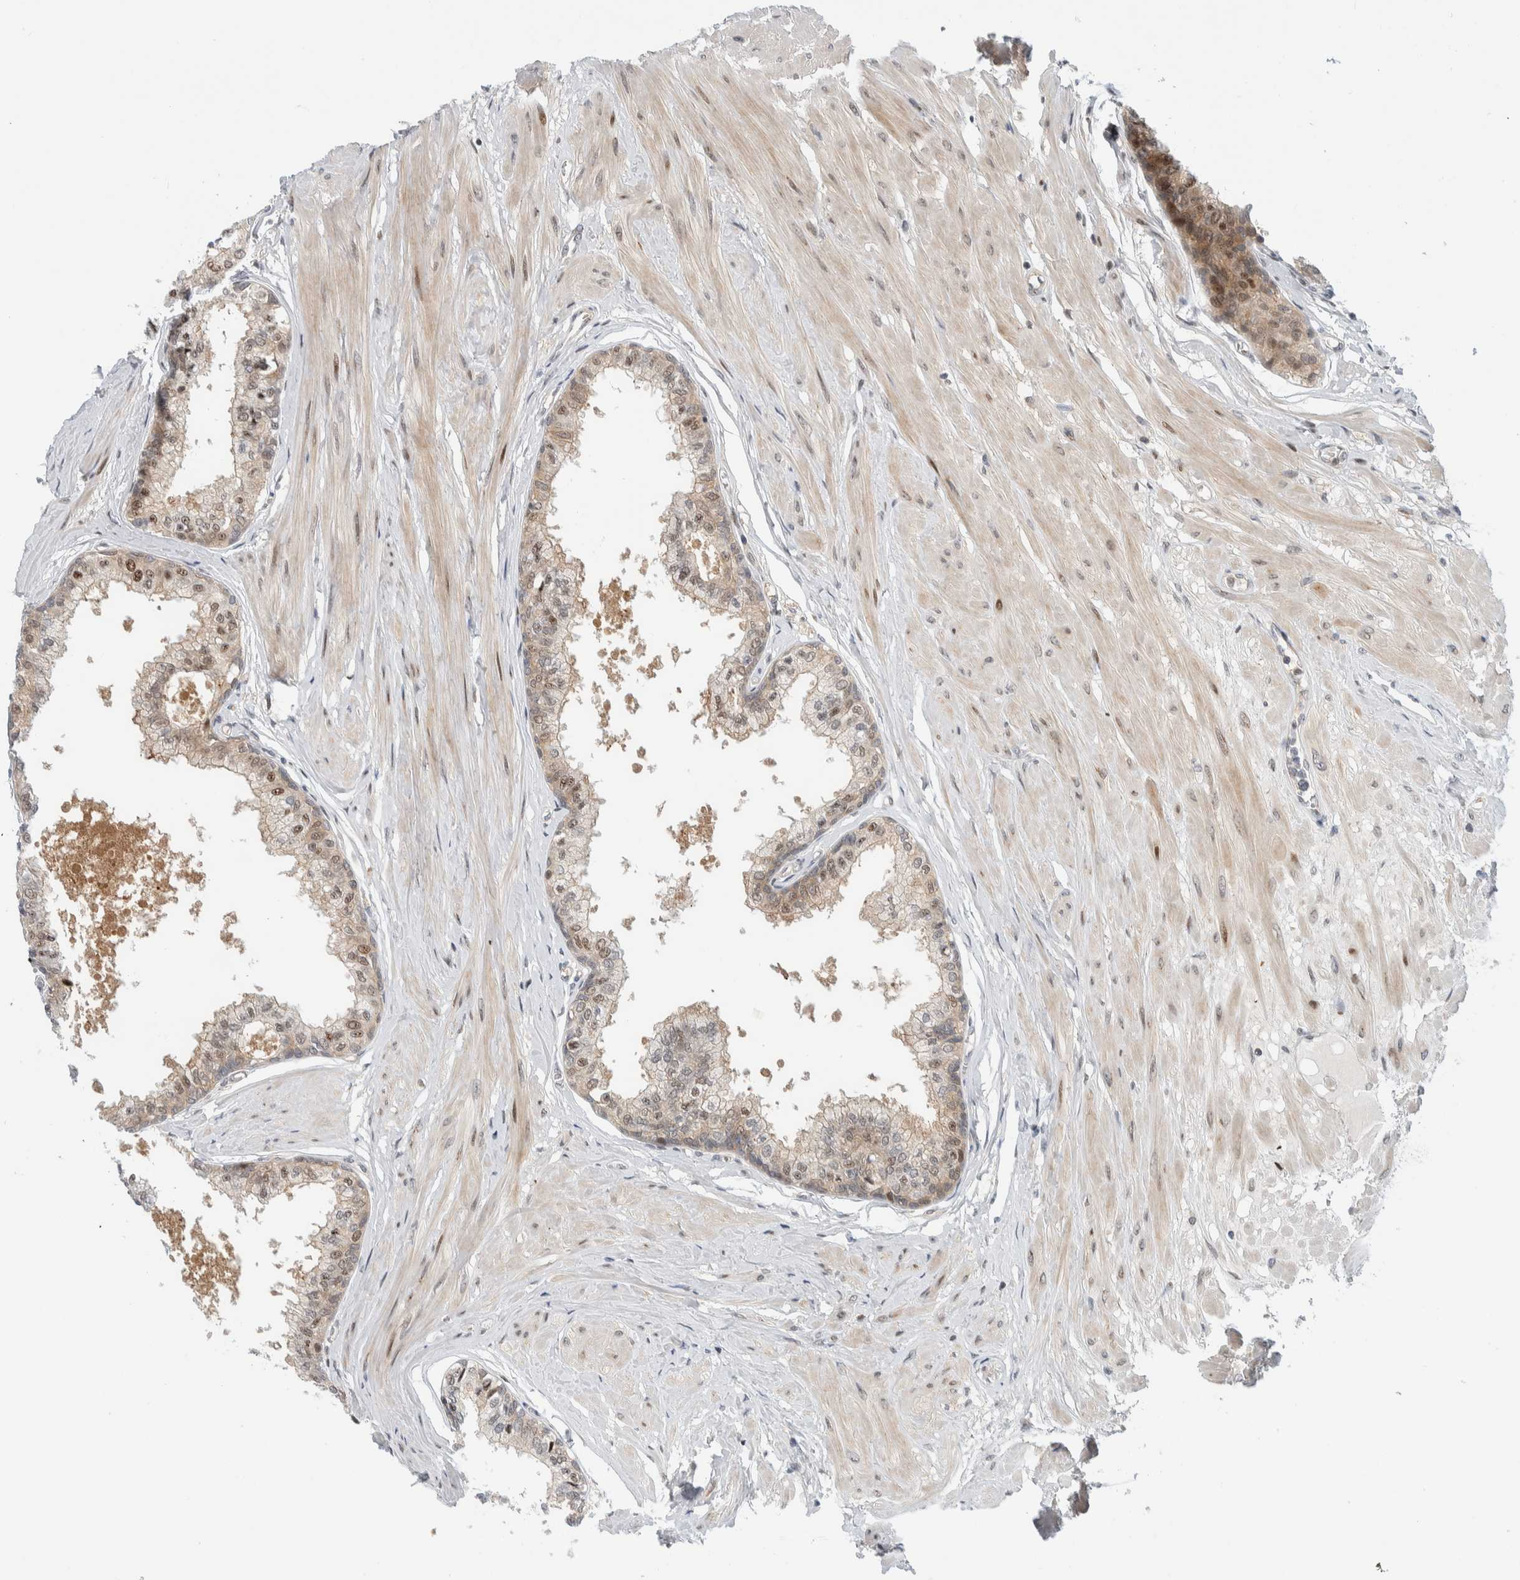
{"staining": {"intensity": "moderate", "quantity": "<25%", "location": "cytoplasmic/membranous,nuclear"}, "tissue": "seminal vesicle", "cell_type": "Glandular cells", "image_type": "normal", "snomed": [{"axis": "morphology", "description": "Normal tissue, NOS"}, {"axis": "topography", "description": "Prostate"}, {"axis": "topography", "description": "Seminal veicle"}], "caption": "Approximately <25% of glandular cells in unremarkable human seminal vesicle exhibit moderate cytoplasmic/membranous,nuclear protein expression as visualized by brown immunohistochemical staining.", "gene": "NCR3LG1", "patient": {"sex": "male", "age": 60}}